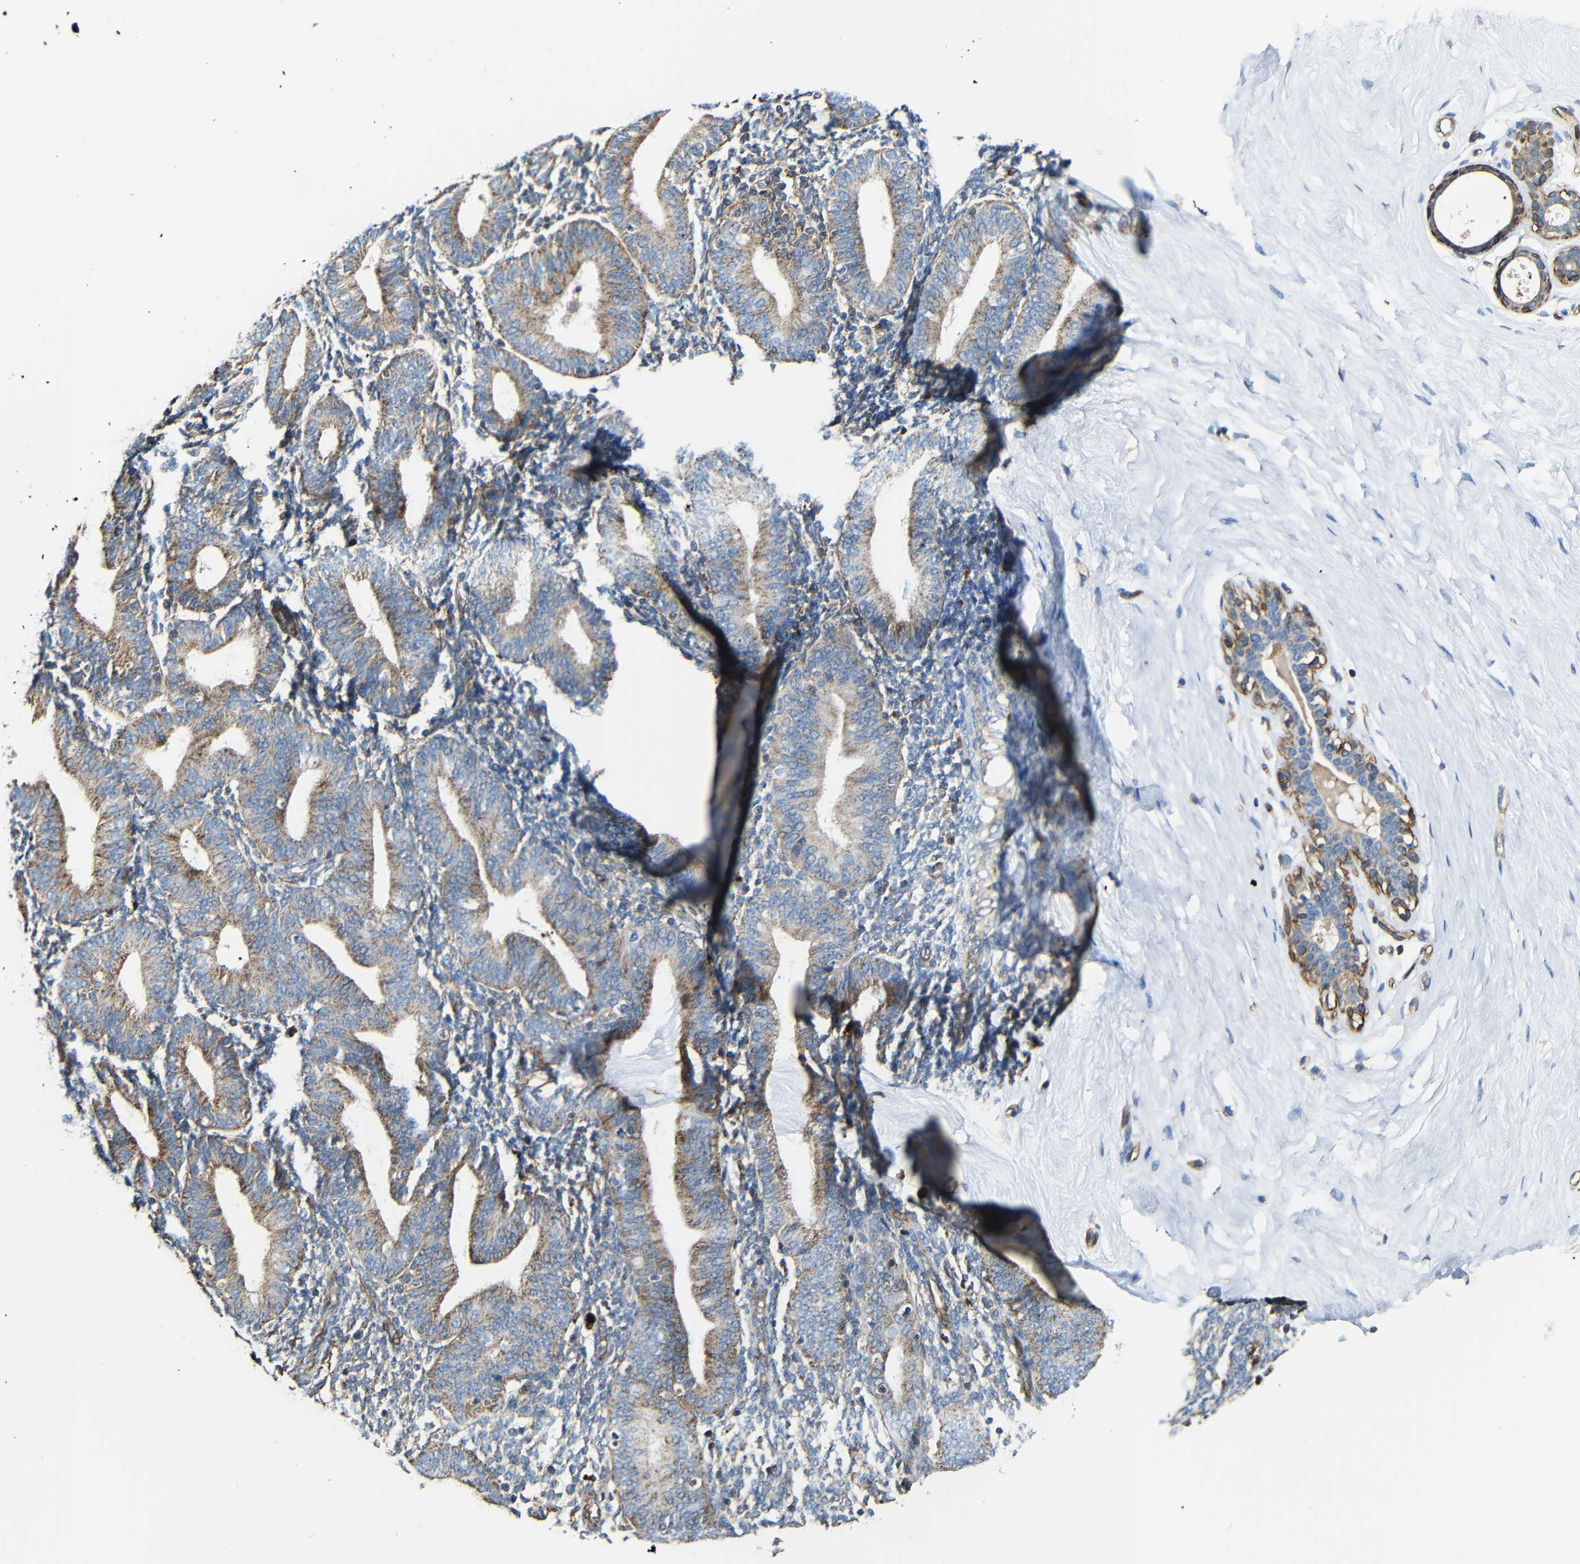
{"staining": {"intensity": "weak", "quantity": "25%-75%", "location": "cytoplasmic/membranous"}, "tissue": "endometrium", "cell_type": "Cells in endometrial stroma", "image_type": "normal", "snomed": [{"axis": "morphology", "description": "Normal tissue, NOS"}, {"axis": "topography", "description": "Endometrium"}], "caption": "Brown immunohistochemical staining in normal human endometrium reveals weak cytoplasmic/membranous staining in about 25%-75% of cells in endometrial stroma.", "gene": "IGSF10", "patient": {"sex": "female", "age": 61}}